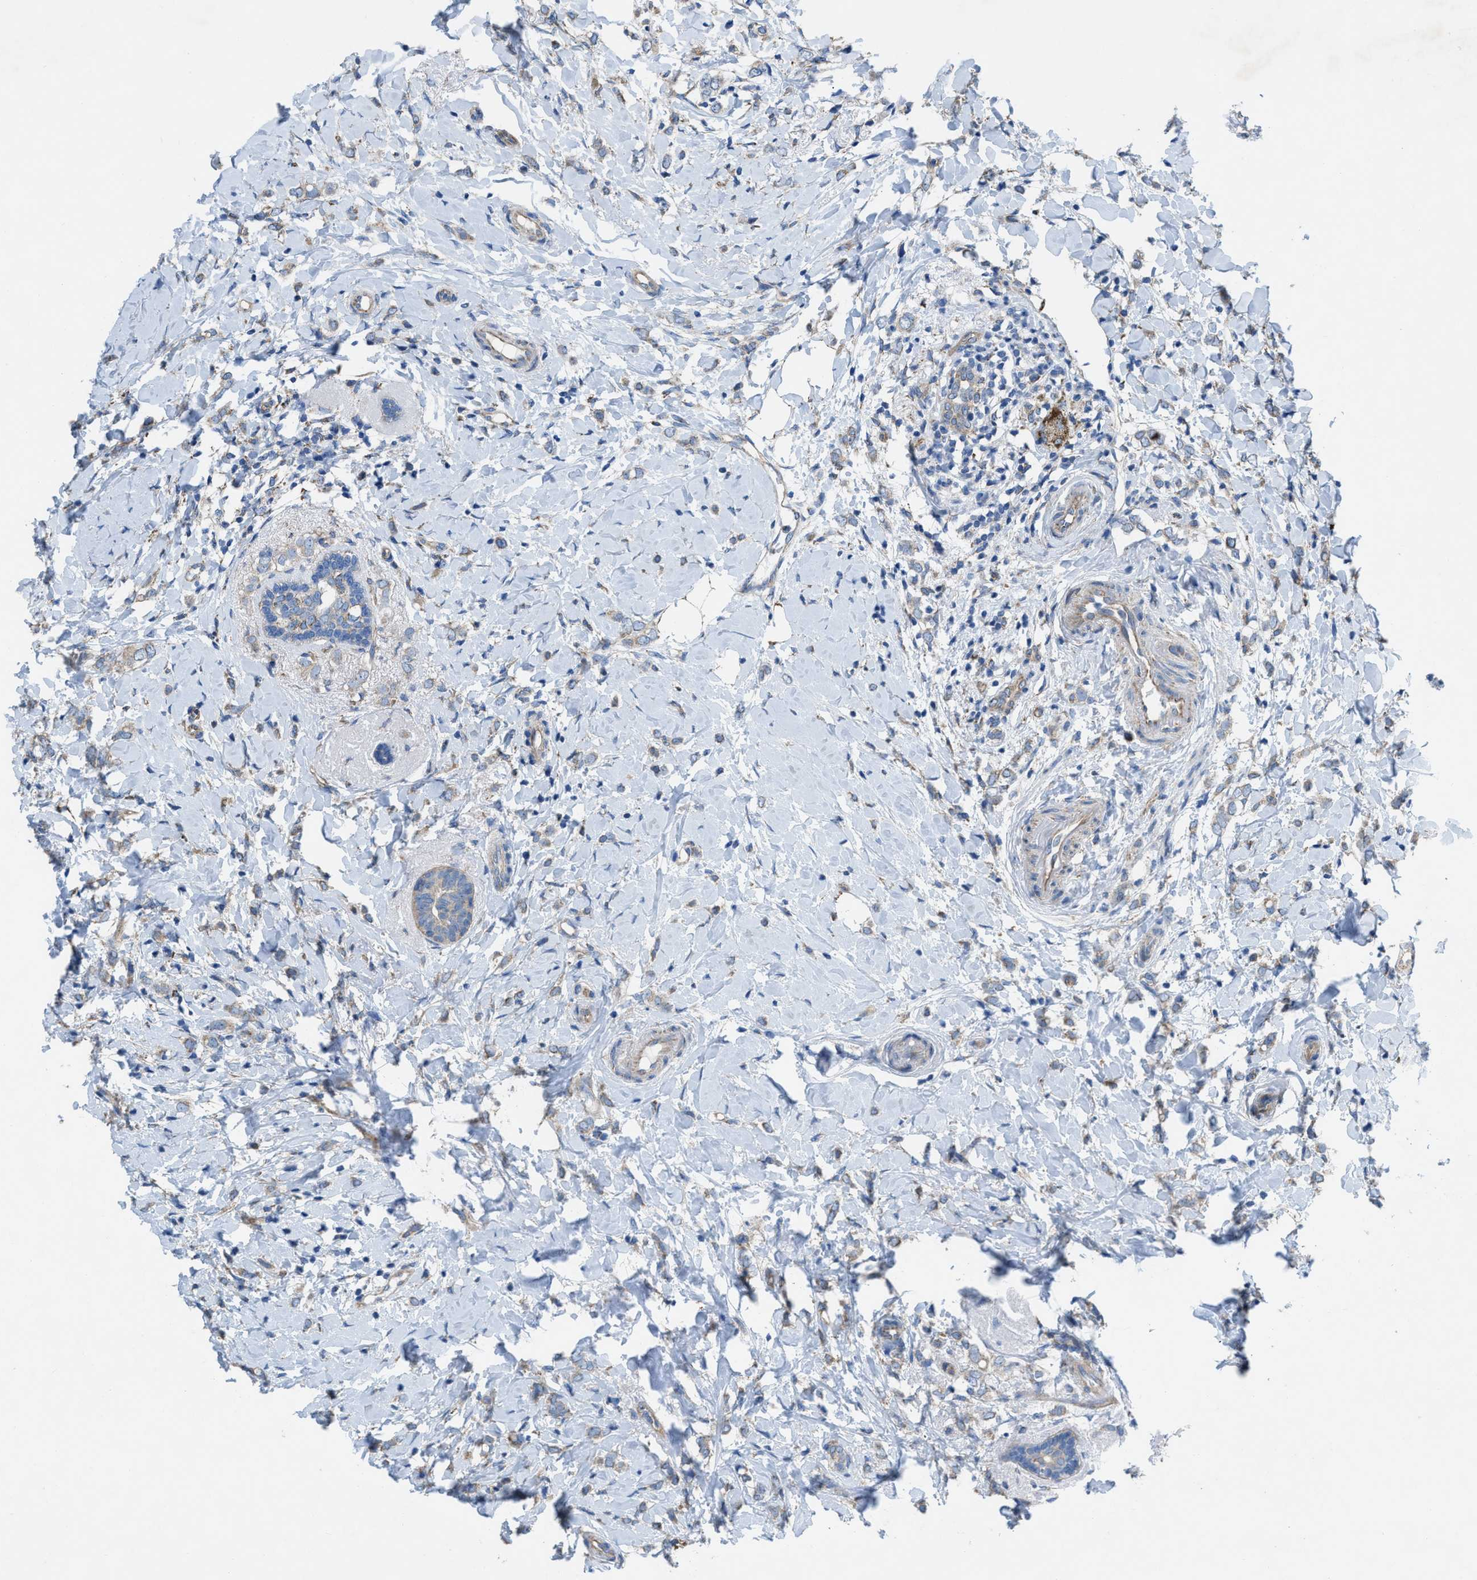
{"staining": {"intensity": "weak", "quantity": "25%-75%", "location": "cytoplasmic/membranous"}, "tissue": "breast cancer", "cell_type": "Tumor cells", "image_type": "cancer", "snomed": [{"axis": "morphology", "description": "Normal tissue, NOS"}, {"axis": "morphology", "description": "Lobular carcinoma"}, {"axis": "topography", "description": "Breast"}], "caption": "Protein staining of breast cancer tissue exhibits weak cytoplasmic/membranous staining in about 25%-75% of tumor cells.", "gene": "DOLPP1", "patient": {"sex": "female", "age": 47}}